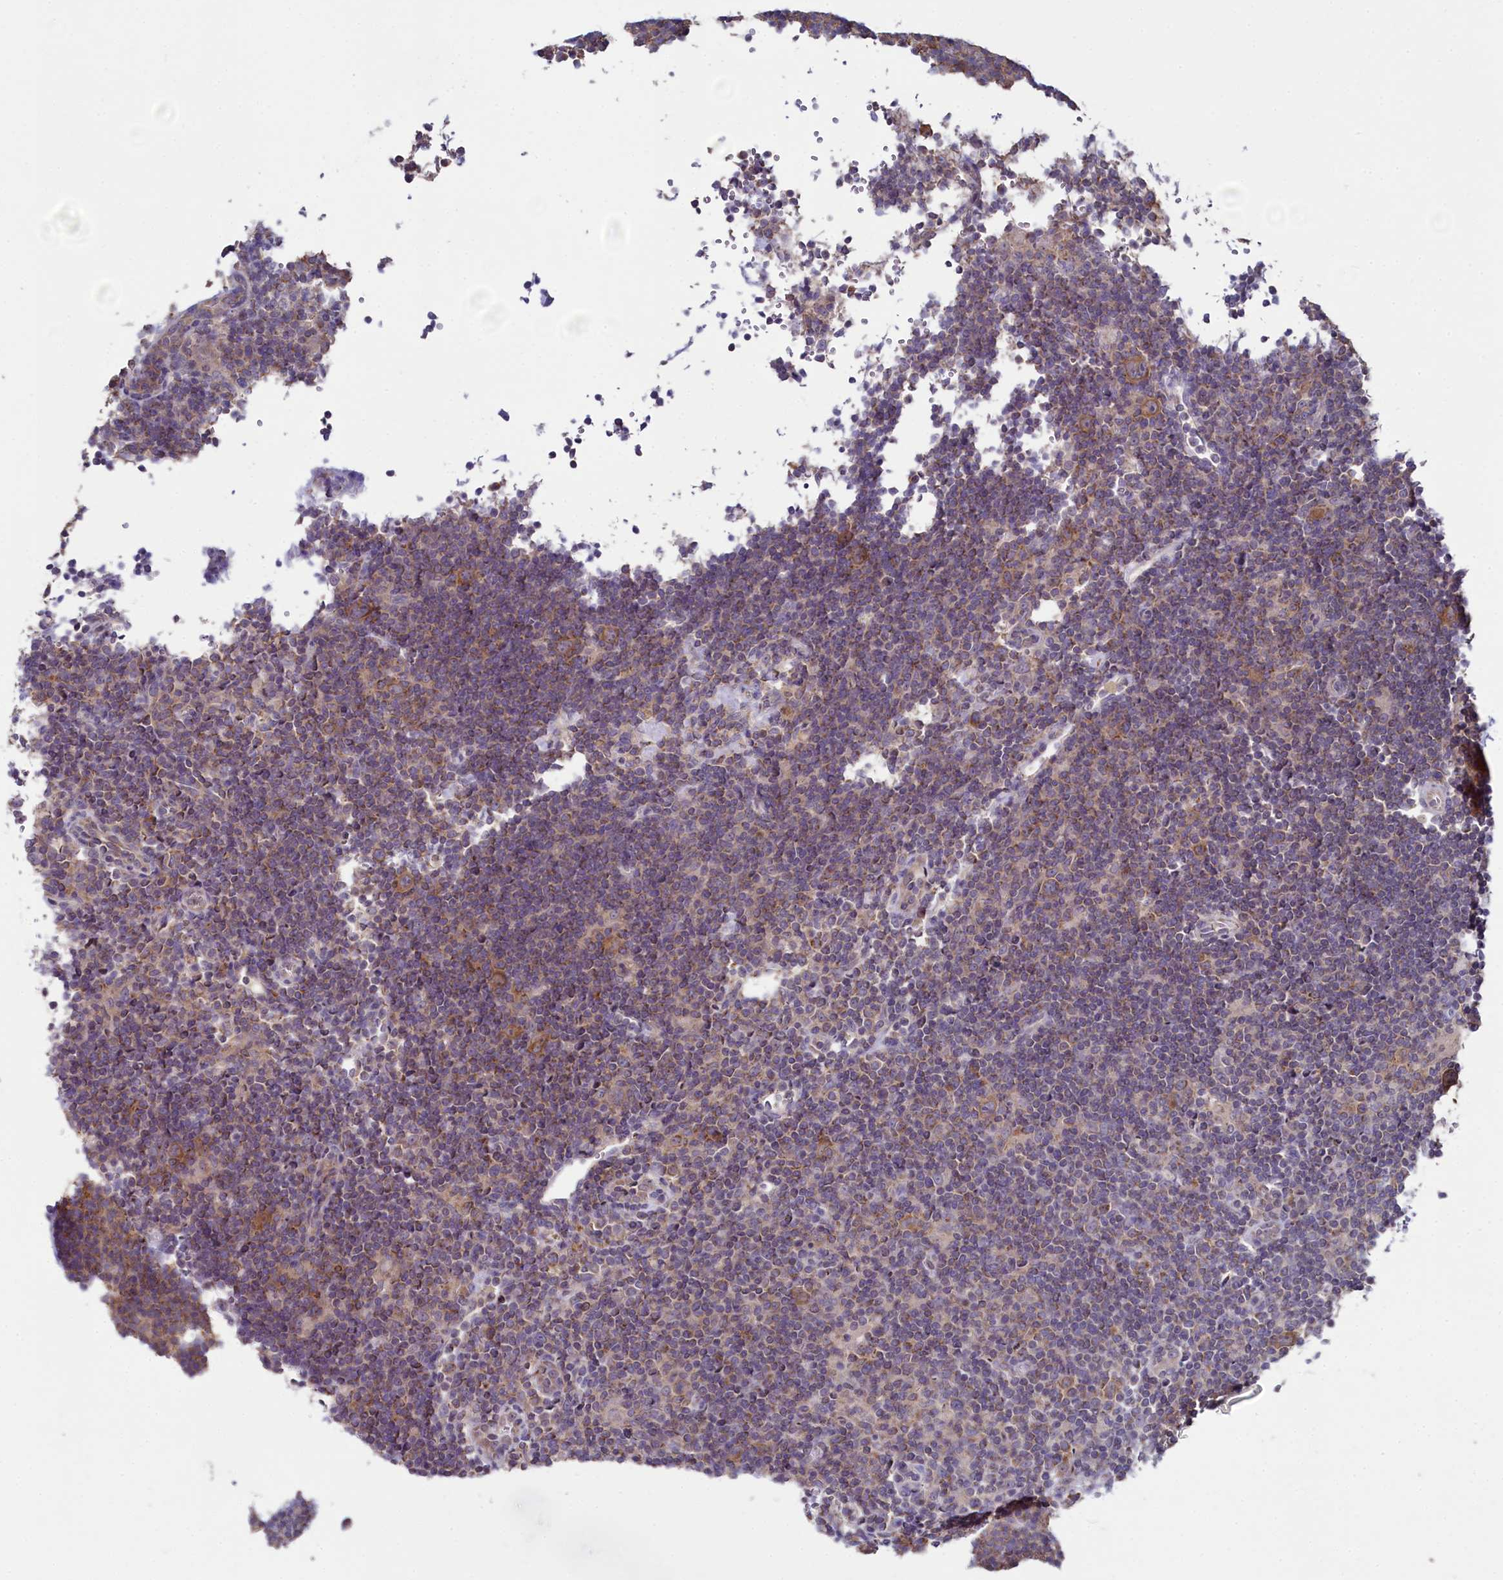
{"staining": {"intensity": "moderate", "quantity": ">75%", "location": "cytoplasmic/membranous"}, "tissue": "lymphoma", "cell_type": "Tumor cells", "image_type": "cancer", "snomed": [{"axis": "morphology", "description": "Hodgkin's disease, NOS"}, {"axis": "topography", "description": "Lymph node"}], "caption": "Brown immunohistochemical staining in lymphoma reveals moderate cytoplasmic/membranous staining in about >75% of tumor cells.", "gene": "MRPL57", "patient": {"sex": "female", "age": 57}}